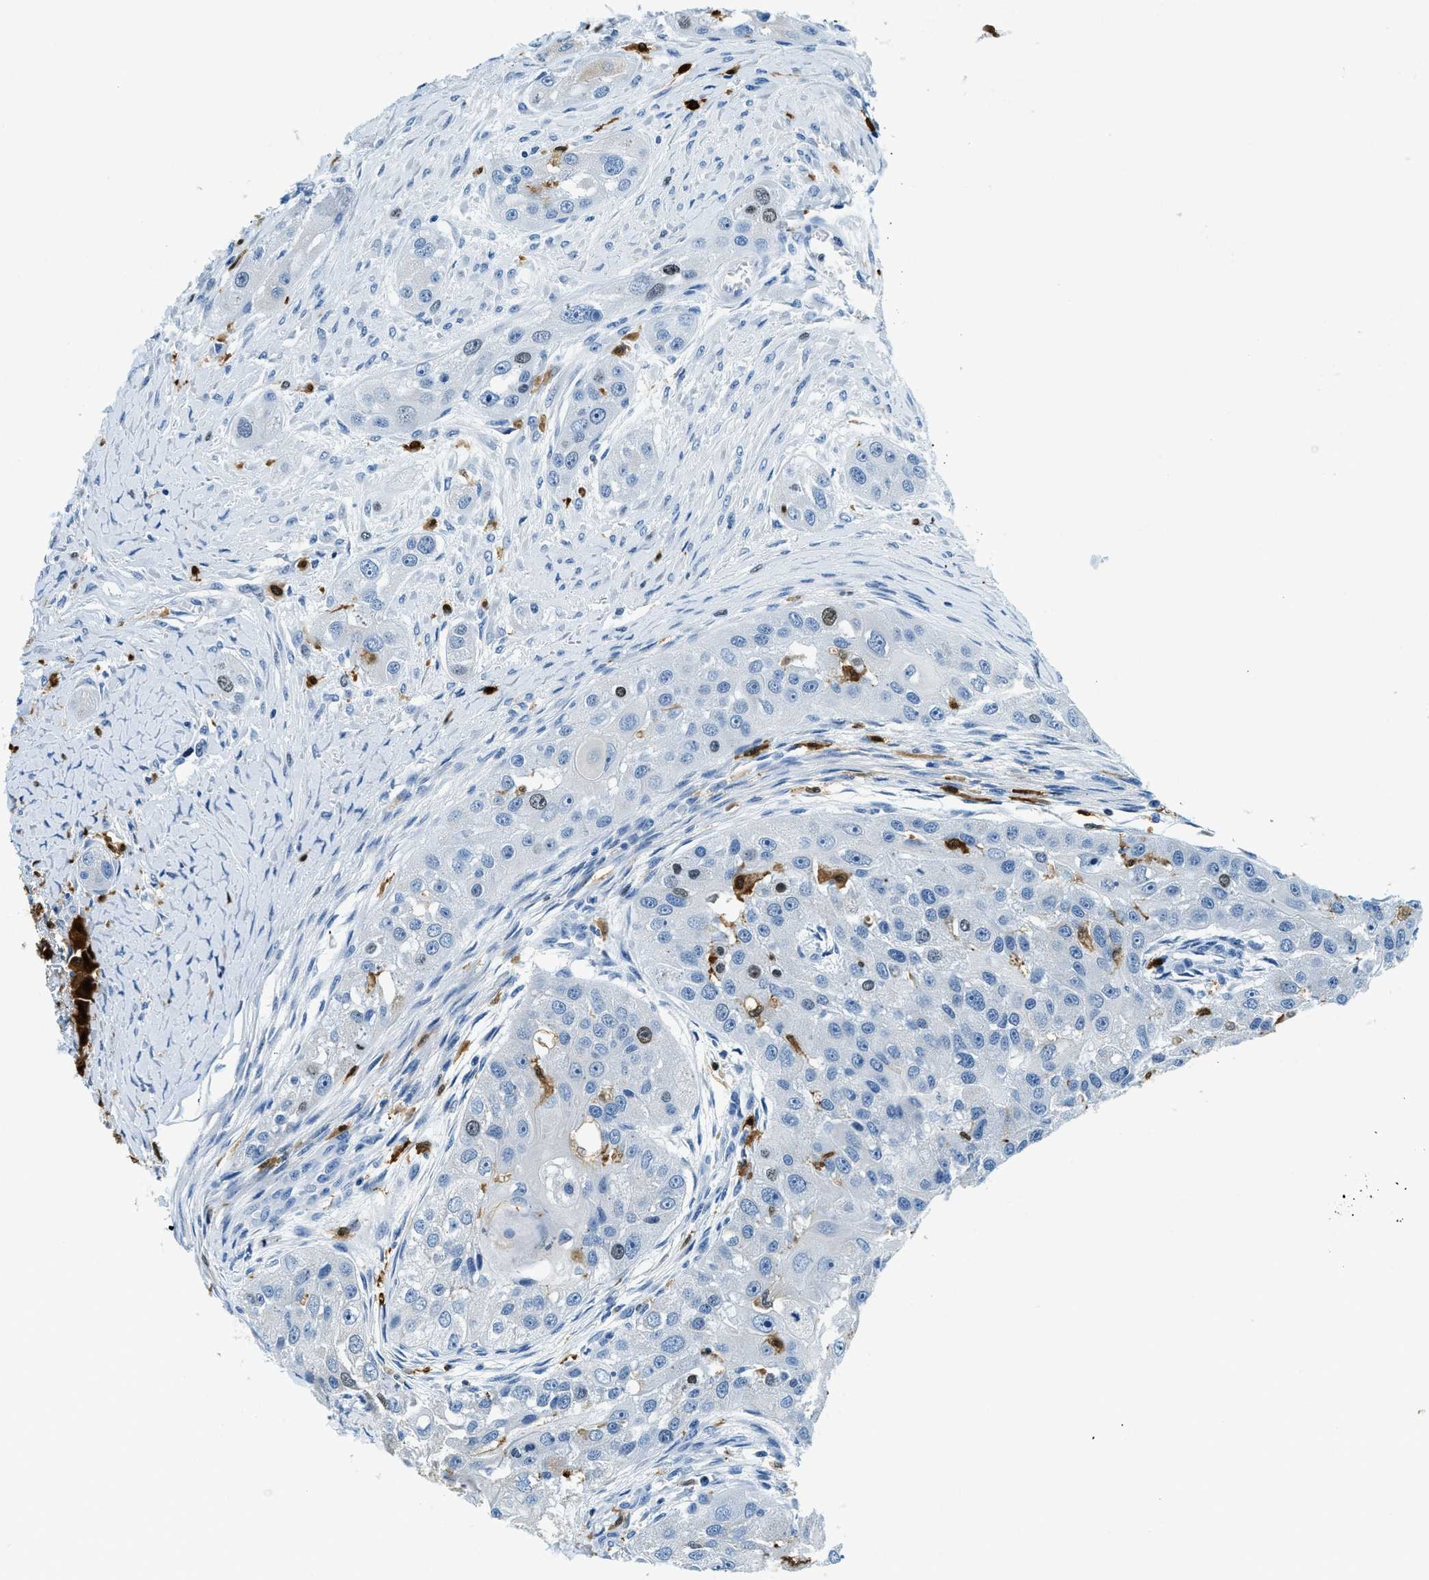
{"staining": {"intensity": "negative", "quantity": "none", "location": "none"}, "tissue": "head and neck cancer", "cell_type": "Tumor cells", "image_type": "cancer", "snomed": [{"axis": "morphology", "description": "Normal tissue, NOS"}, {"axis": "morphology", "description": "Squamous cell carcinoma, NOS"}, {"axis": "topography", "description": "Skeletal muscle"}, {"axis": "topography", "description": "Head-Neck"}], "caption": "IHC of head and neck cancer reveals no positivity in tumor cells.", "gene": "CAPG", "patient": {"sex": "male", "age": 51}}